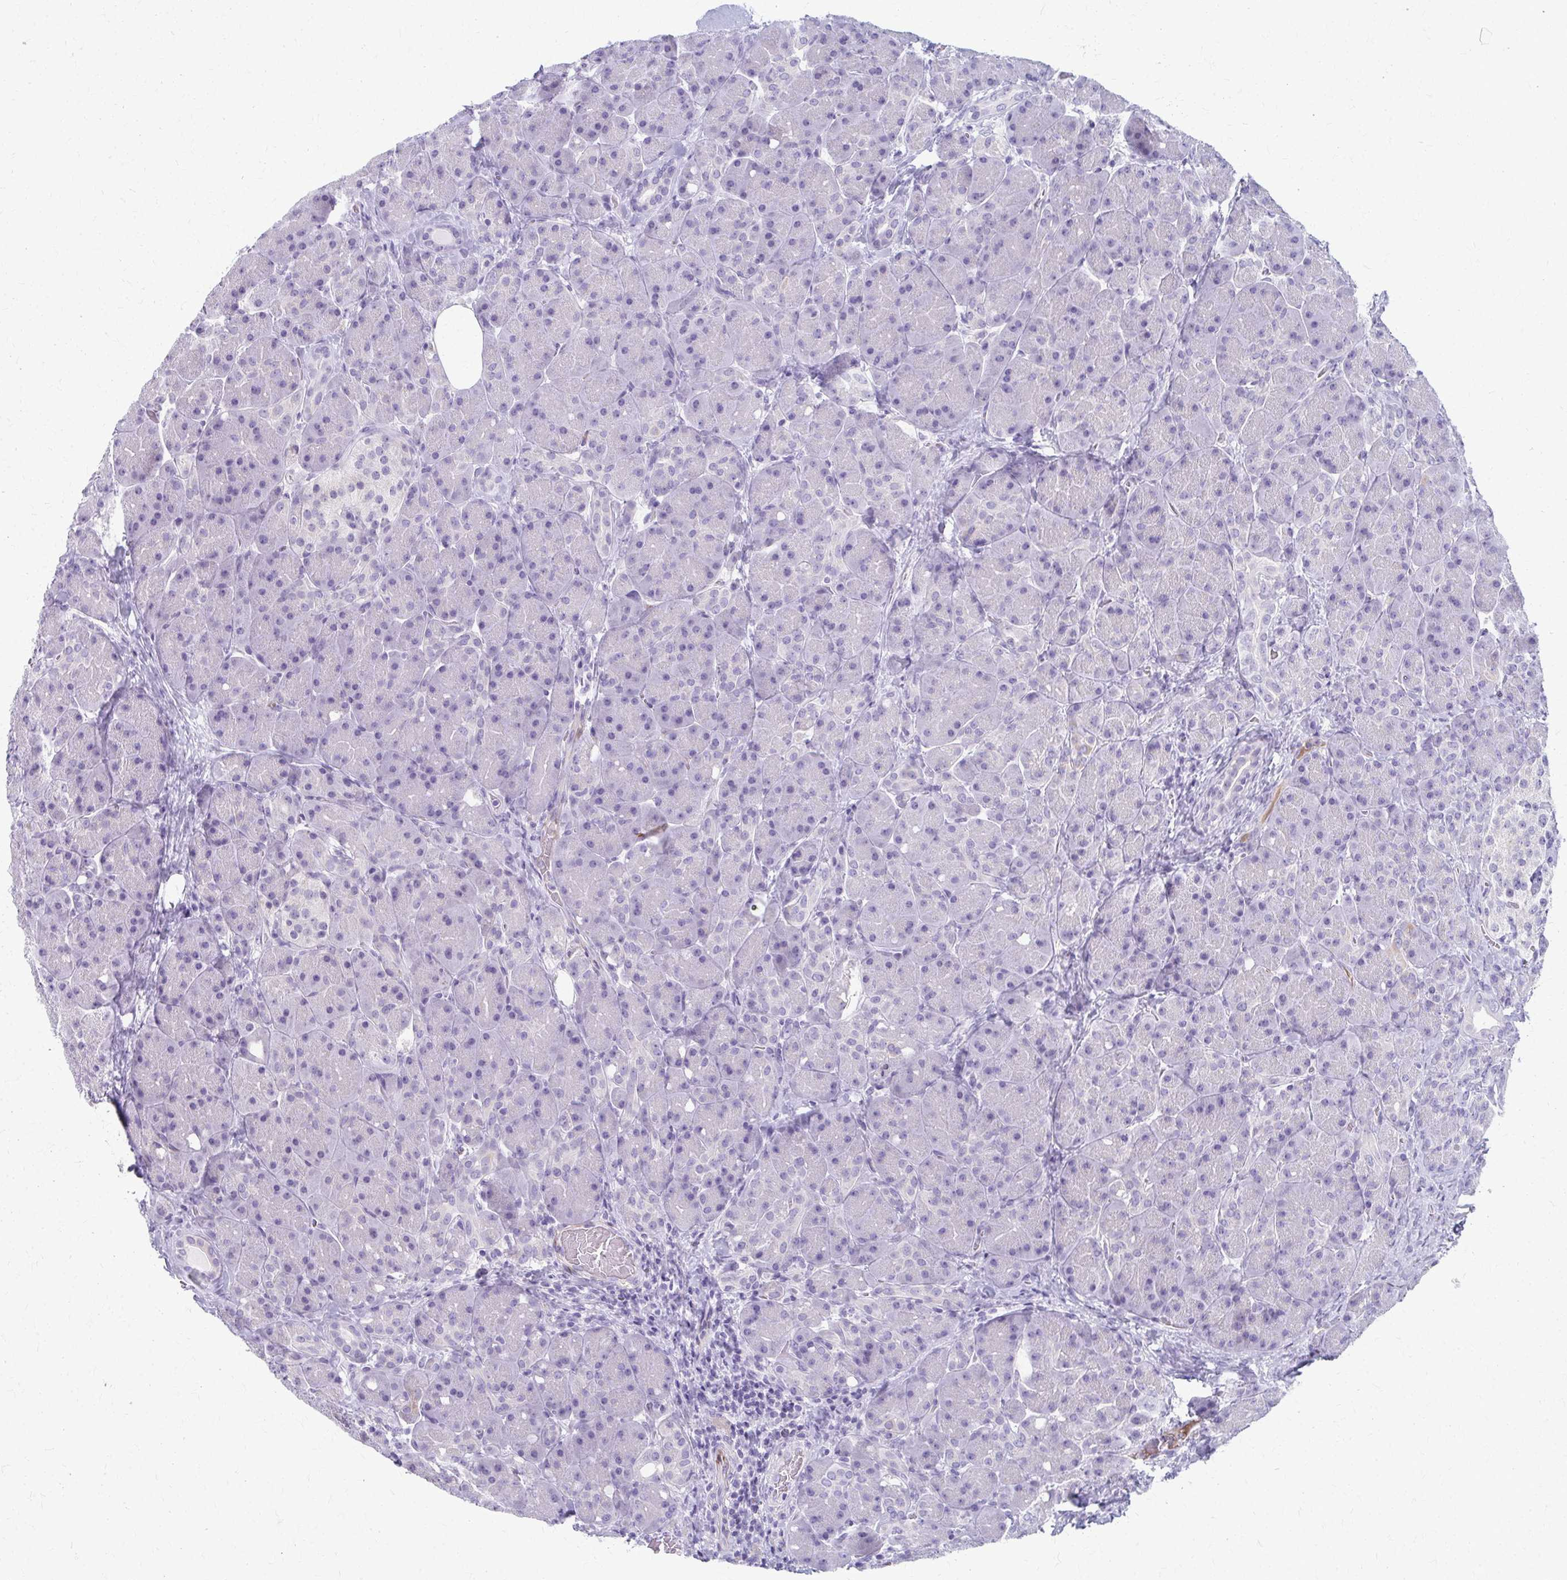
{"staining": {"intensity": "negative", "quantity": "none", "location": "none"}, "tissue": "pancreas", "cell_type": "Exocrine glandular cells", "image_type": "normal", "snomed": [{"axis": "morphology", "description": "Normal tissue, NOS"}, {"axis": "topography", "description": "Pancreas"}], "caption": "Immunohistochemical staining of benign pancreas displays no significant positivity in exocrine glandular cells. (DAB immunohistochemistry (IHC) with hematoxylin counter stain).", "gene": "ADIPOQ", "patient": {"sex": "male", "age": 55}}